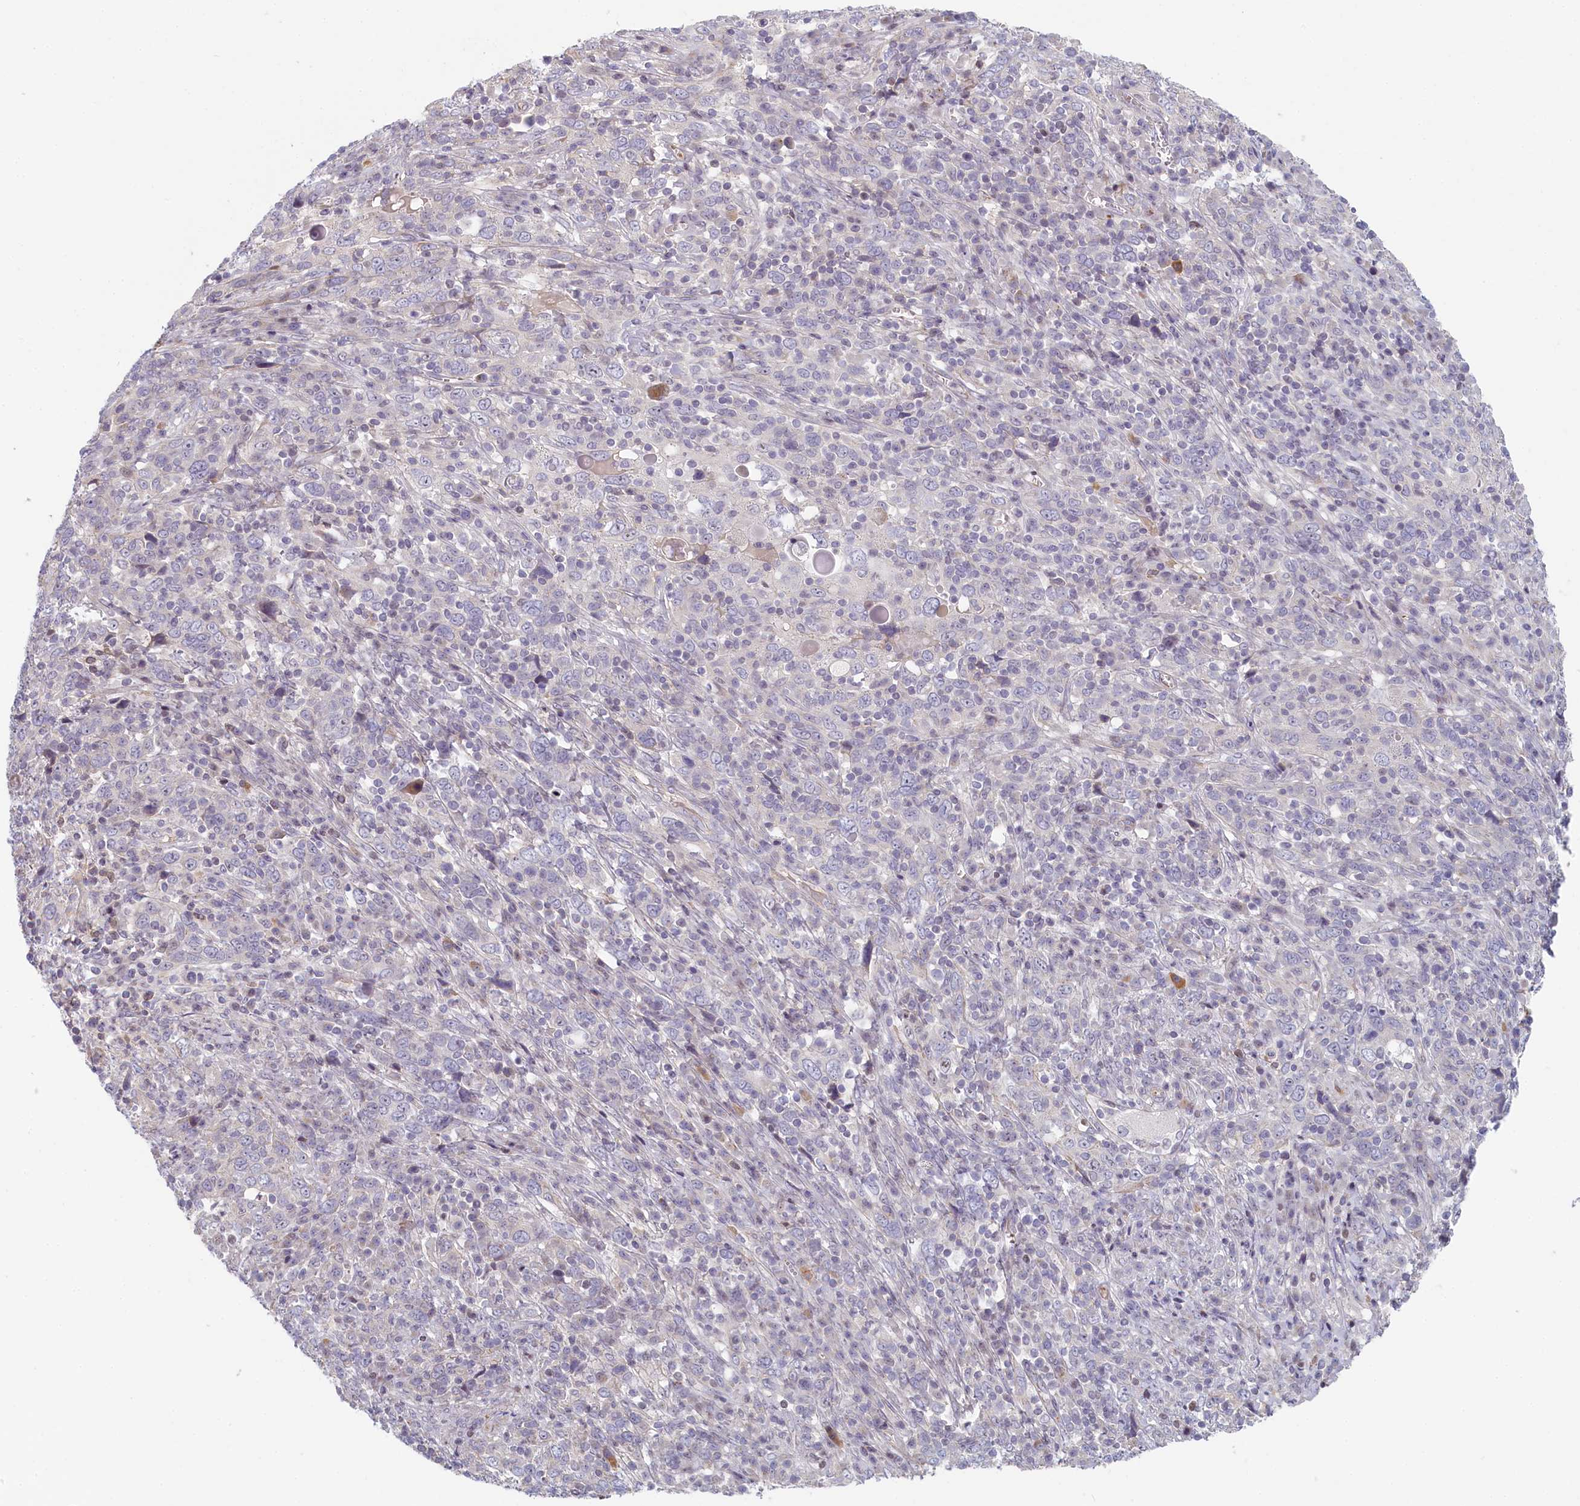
{"staining": {"intensity": "negative", "quantity": "none", "location": "none"}, "tissue": "cervical cancer", "cell_type": "Tumor cells", "image_type": "cancer", "snomed": [{"axis": "morphology", "description": "Squamous cell carcinoma, NOS"}, {"axis": "topography", "description": "Cervix"}], "caption": "High power microscopy image of an immunohistochemistry image of cervical cancer (squamous cell carcinoma), revealing no significant positivity in tumor cells. Nuclei are stained in blue.", "gene": "INTS4", "patient": {"sex": "female", "age": 46}}